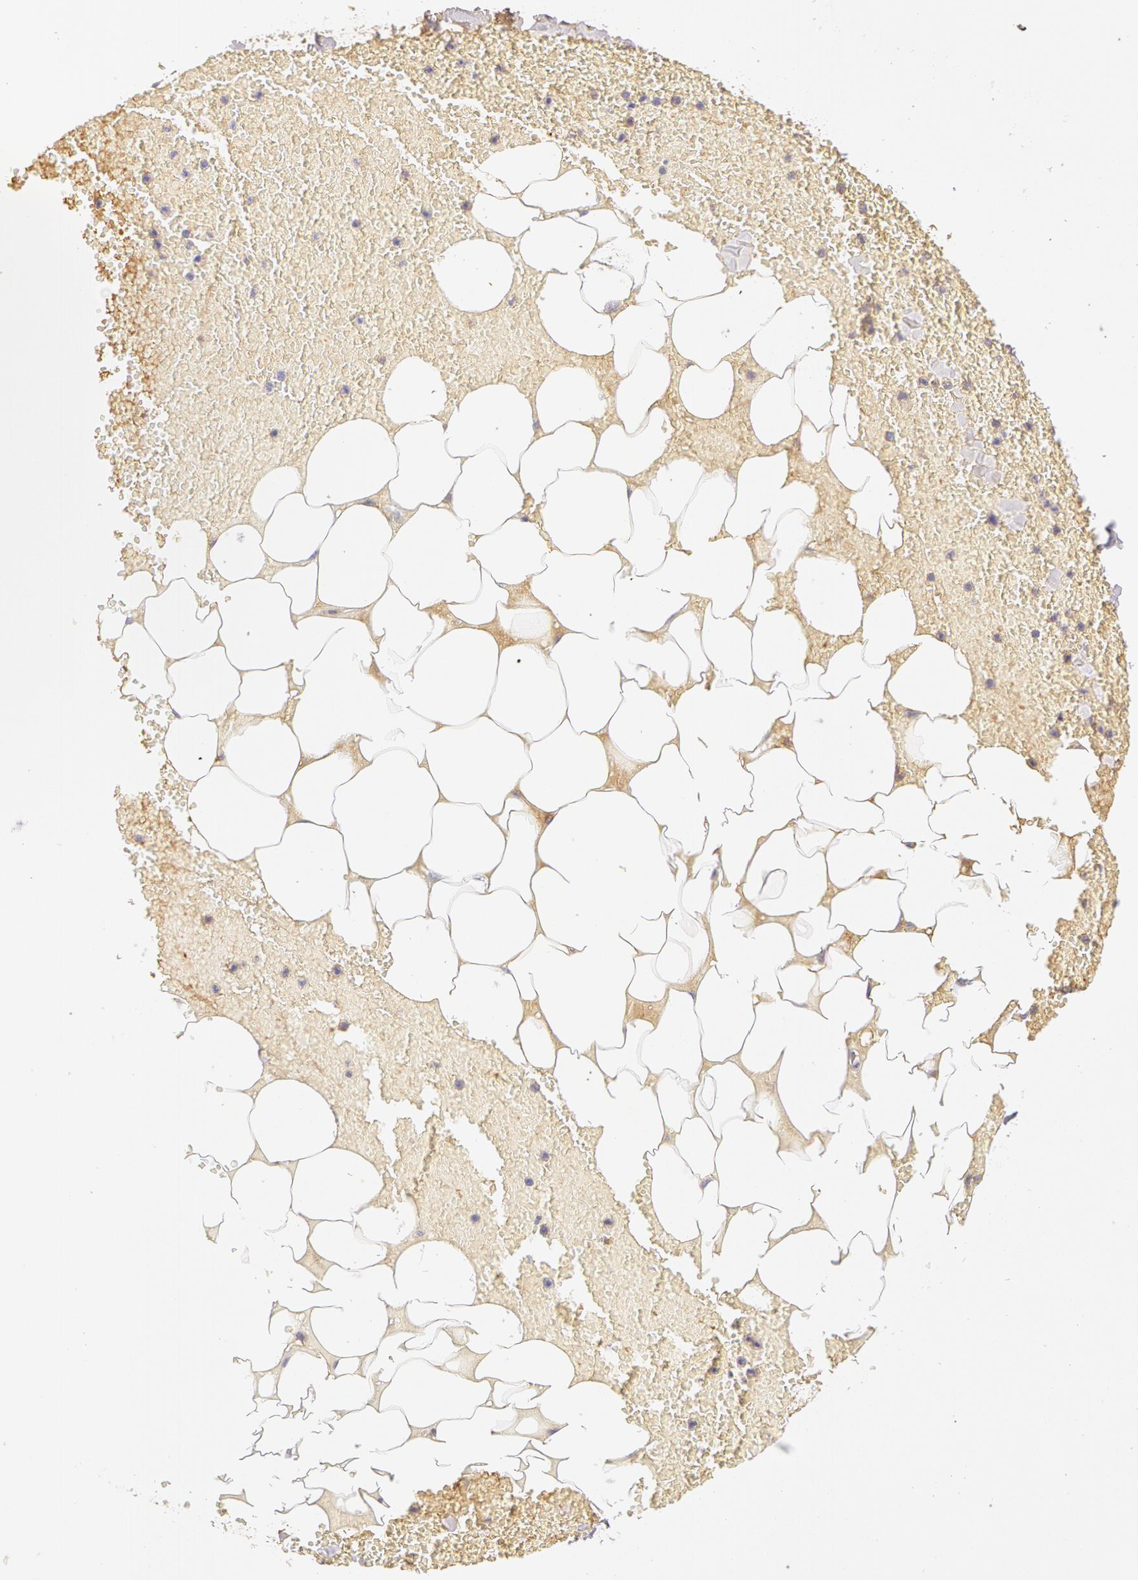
{"staining": {"intensity": "weak", "quantity": "25%-75%", "location": "cytoplasmic/membranous"}, "tissue": "adipose tissue", "cell_type": "Adipocytes", "image_type": "normal", "snomed": [{"axis": "morphology", "description": "Normal tissue, NOS"}, {"axis": "morphology", "description": "Inflammation, NOS"}, {"axis": "topography", "description": "Lymph node"}, {"axis": "topography", "description": "Peripheral nerve tissue"}], "caption": "Adipose tissue stained with immunohistochemistry displays weak cytoplasmic/membranous expression in approximately 25%-75% of adipocytes. The staining was performed using DAB (3,3'-diaminobenzidine) to visualize the protein expression in brown, while the nuclei were stained in blue with hematoxylin (Magnification: 20x).", "gene": "AHSG", "patient": {"sex": "male", "age": 52}}